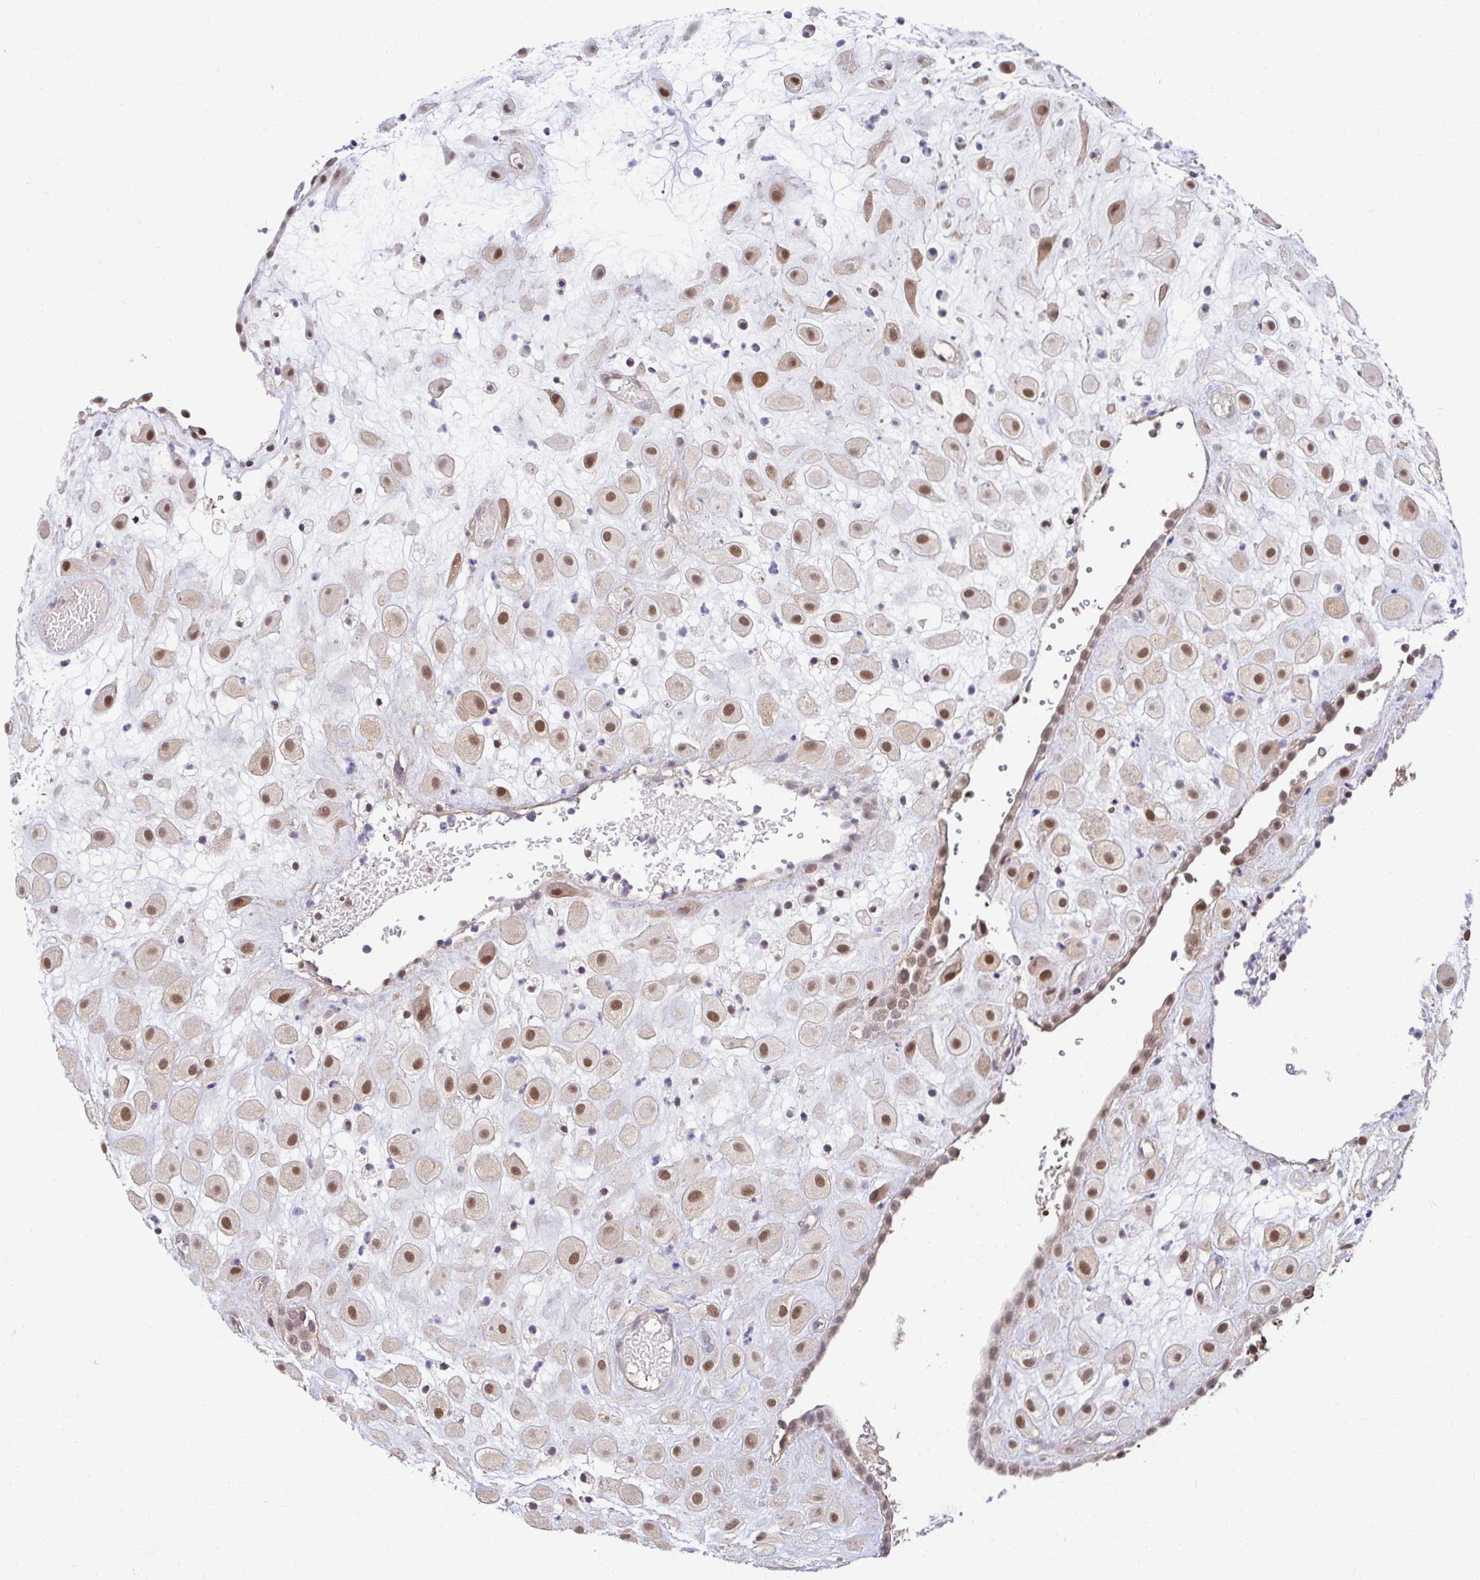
{"staining": {"intensity": "moderate", "quantity": ">75%", "location": "nuclear"}, "tissue": "placenta", "cell_type": "Decidual cells", "image_type": "normal", "snomed": [{"axis": "morphology", "description": "Normal tissue, NOS"}, {"axis": "topography", "description": "Placenta"}], "caption": "Immunohistochemistry (IHC) micrograph of normal placenta: human placenta stained using IHC displays medium levels of moderate protein expression localized specifically in the nuclear of decidual cells, appearing as a nuclear brown color.", "gene": "PSMA4", "patient": {"sex": "female", "age": 24}}